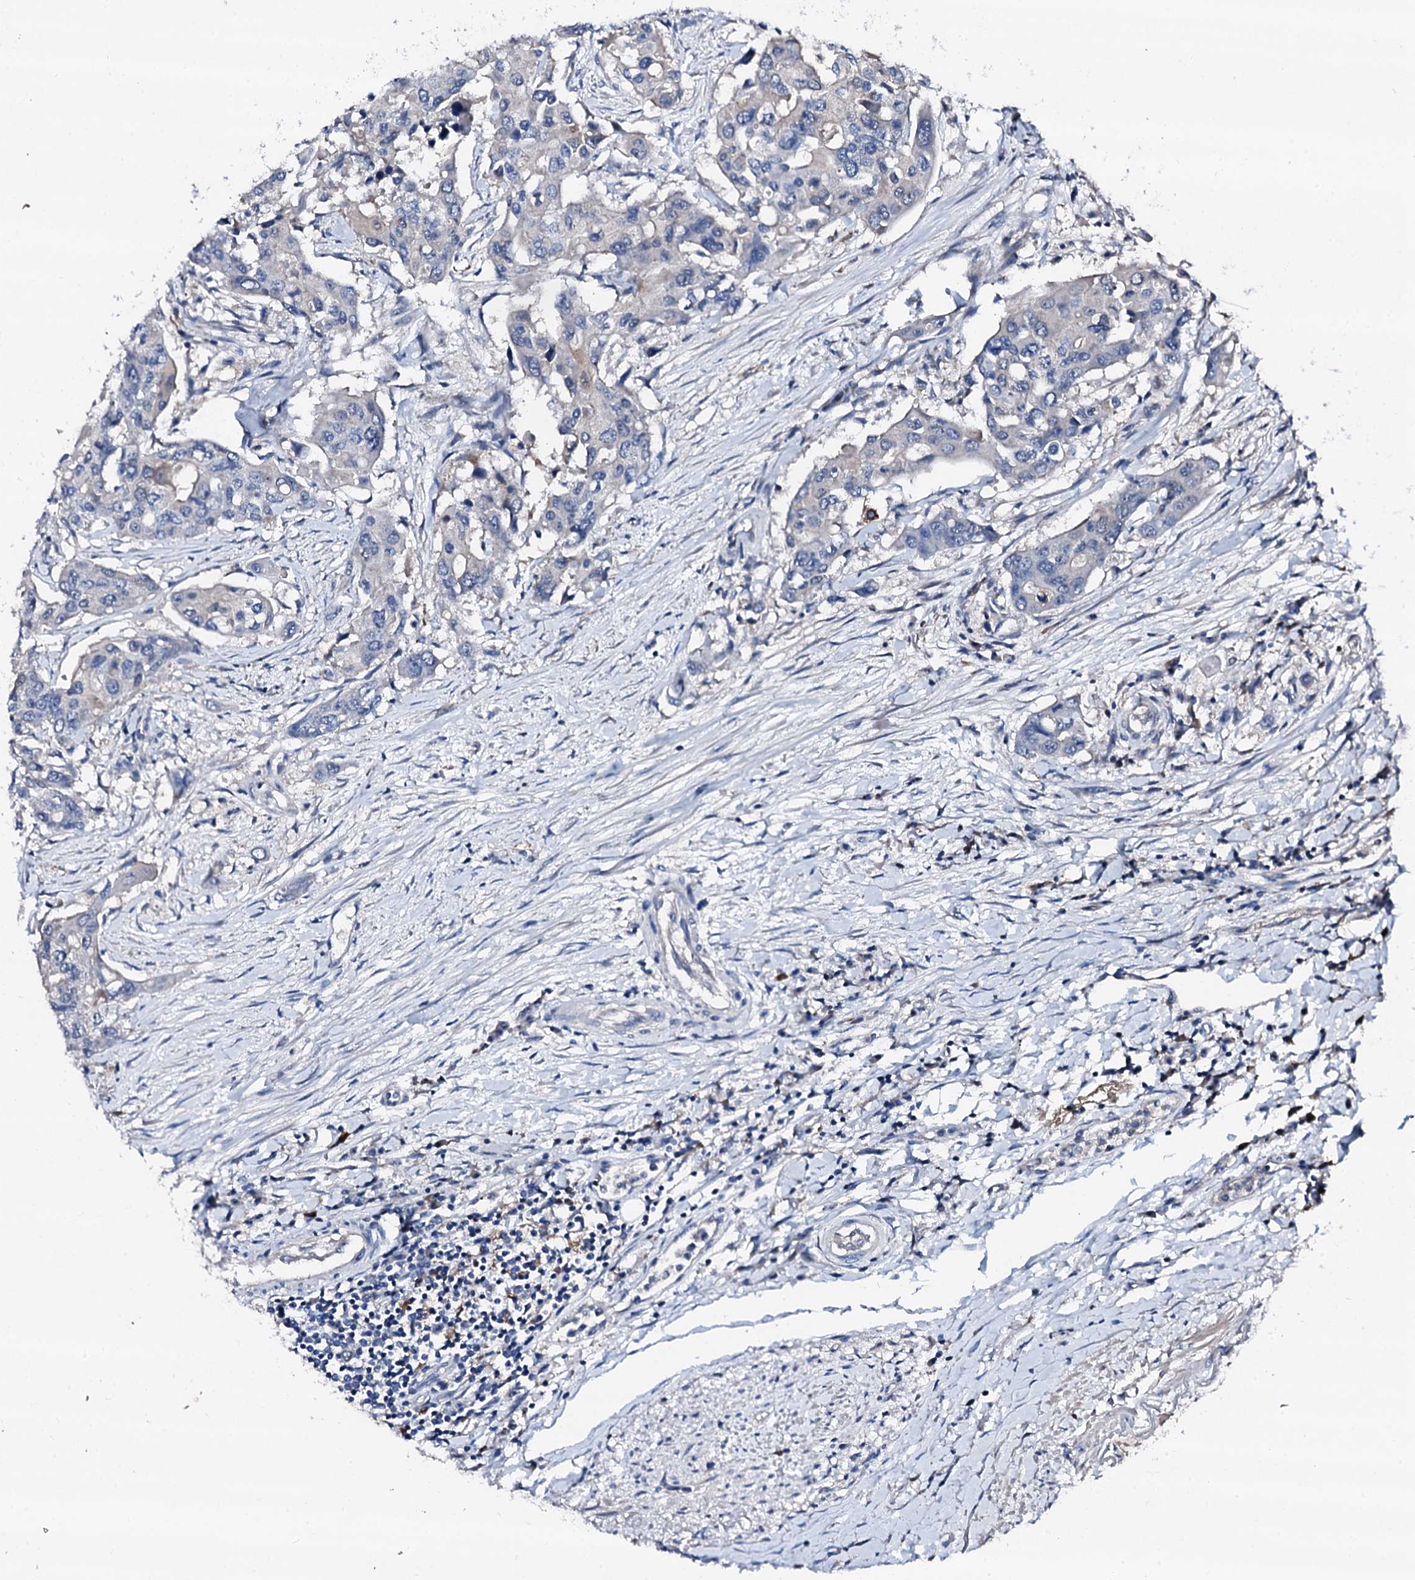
{"staining": {"intensity": "negative", "quantity": "none", "location": "none"}, "tissue": "colorectal cancer", "cell_type": "Tumor cells", "image_type": "cancer", "snomed": [{"axis": "morphology", "description": "Adenocarcinoma, NOS"}, {"axis": "topography", "description": "Colon"}], "caption": "IHC of colorectal cancer (adenocarcinoma) shows no staining in tumor cells. (DAB immunohistochemistry (IHC), high magnification).", "gene": "TRAFD1", "patient": {"sex": "male", "age": 77}}